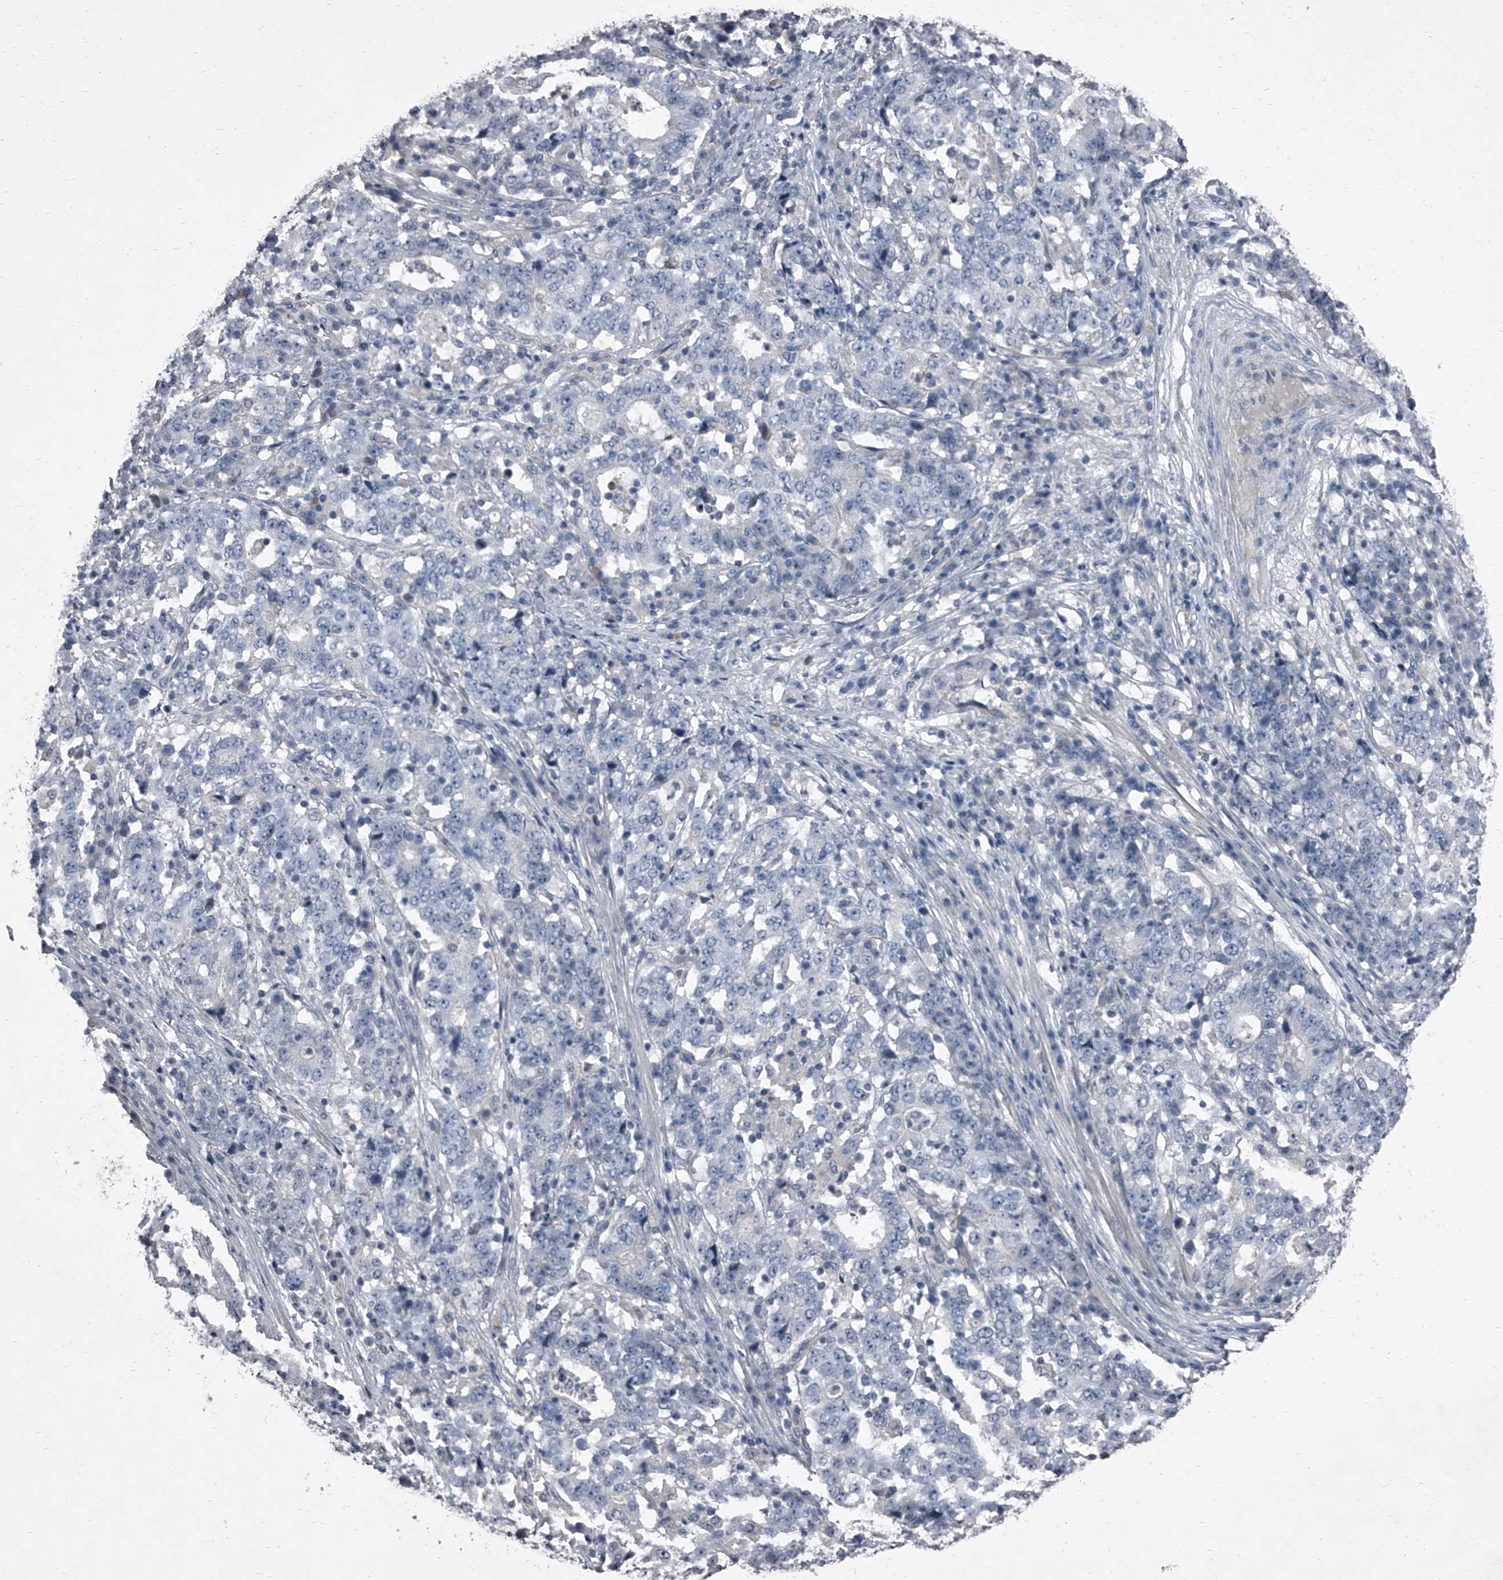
{"staining": {"intensity": "negative", "quantity": "none", "location": "none"}, "tissue": "stomach cancer", "cell_type": "Tumor cells", "image_type": "cancer", "snomed": [{"axis": "morphology", "description": "Adenocarcinoma, NOS"}, {"axis": "topography", "description": "Stomach"}], "caption": "IHC of human stomach cancer reveals no expression in tumor cells. The staining is performed using DAB brown chromogen with nuclei counter-stained in using hematoxylin.", "gene": "HEPHL1", "patient": {"sex": "male", "age": 59}}